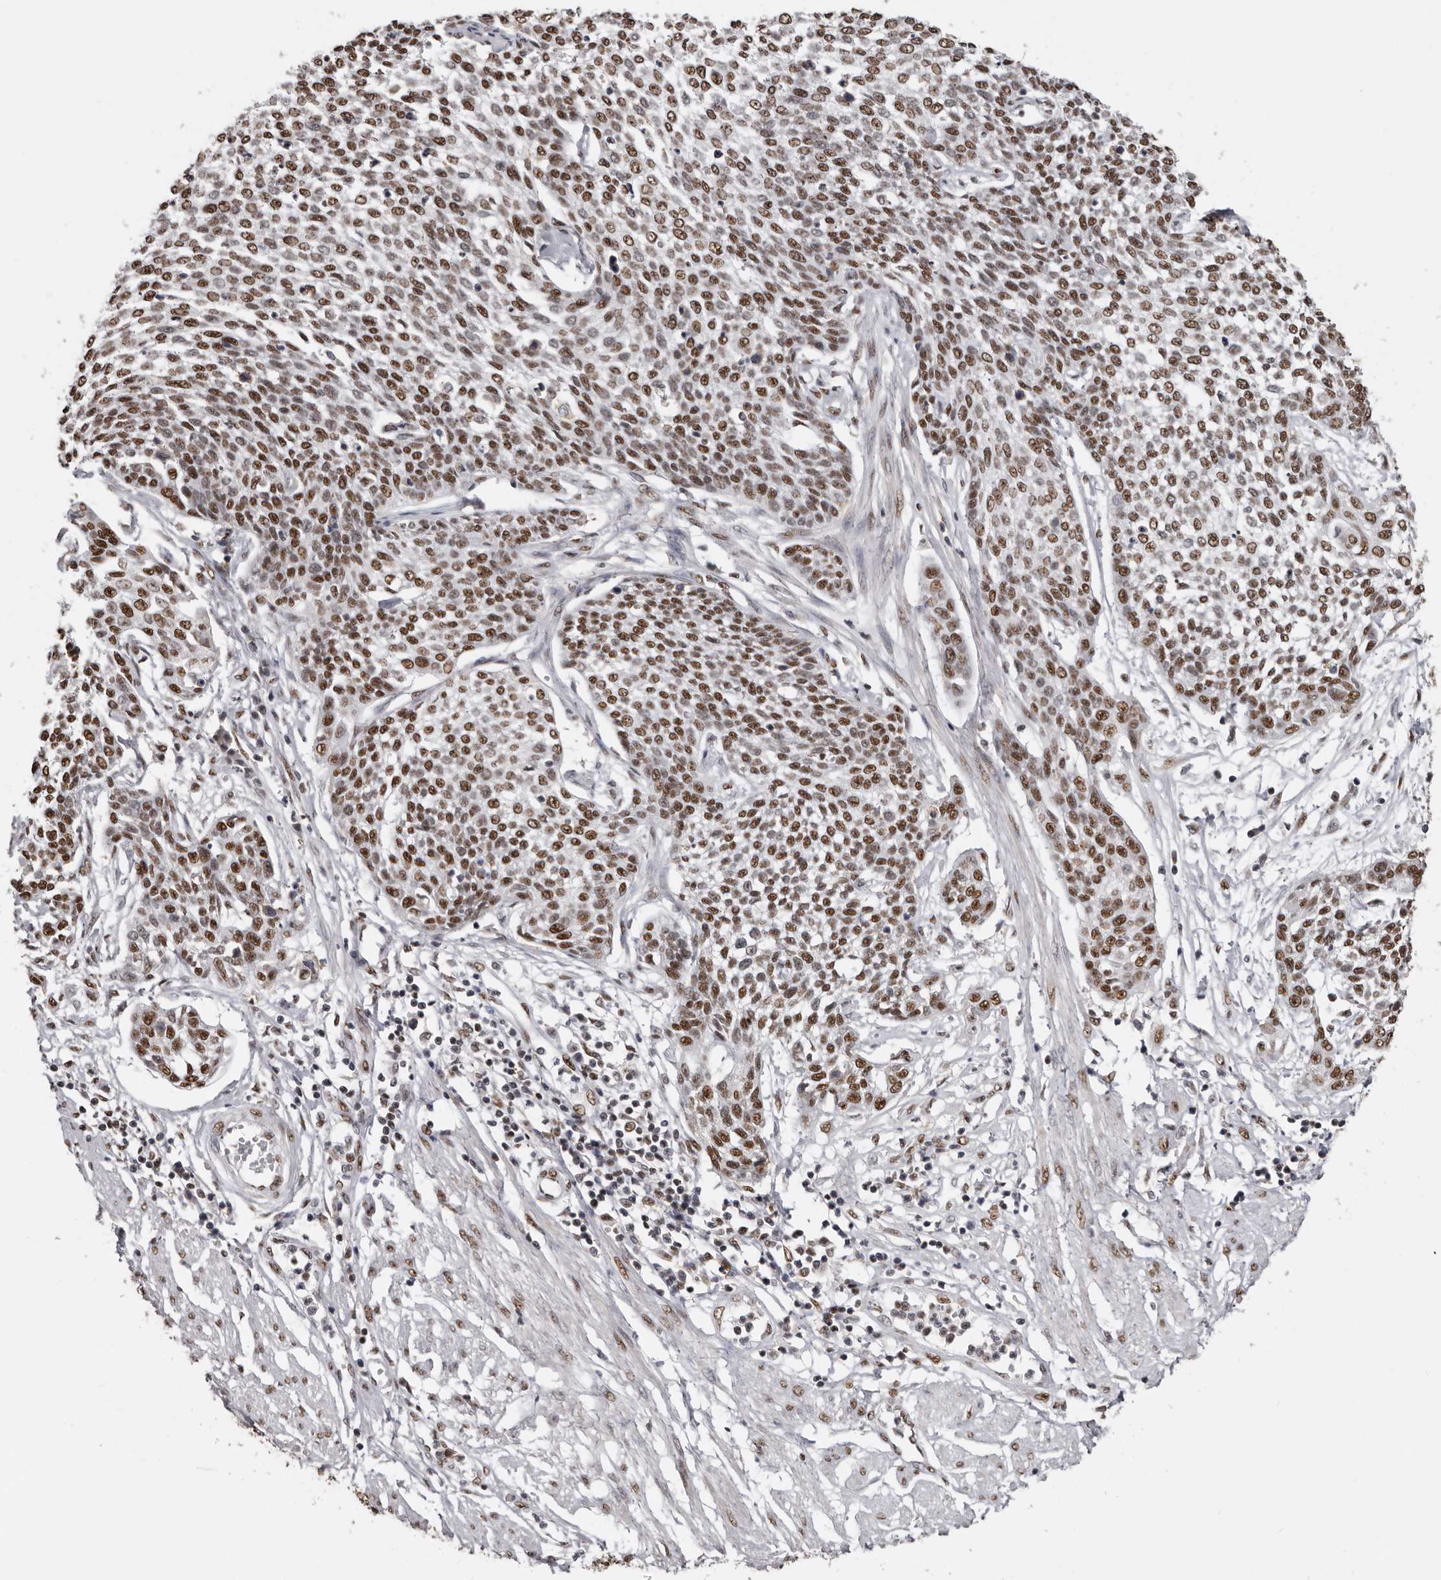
{"staining": {"intensity": "moderate", "quantity": ">75%", "location": "nuclear"}, "tissue": "cervical cancer", "cell_type": "Tumor cells", "image_type": "cancer", "snomed": [{"axis": "morphology", "description": "Squamous cell carcinoma, NOS"}, {"axis": "topography", "description": "Cervix"}], "caption": "Protein analysis of cervical cancer (squamous cell carcinoma) tissue displays moderate nuclear staining in about >75% of tumor cells. (DAB IHC with brightfield microscopy, high magnification).", "gene": "SCAF4", "patient": {"sex": "female", "age": 34}}